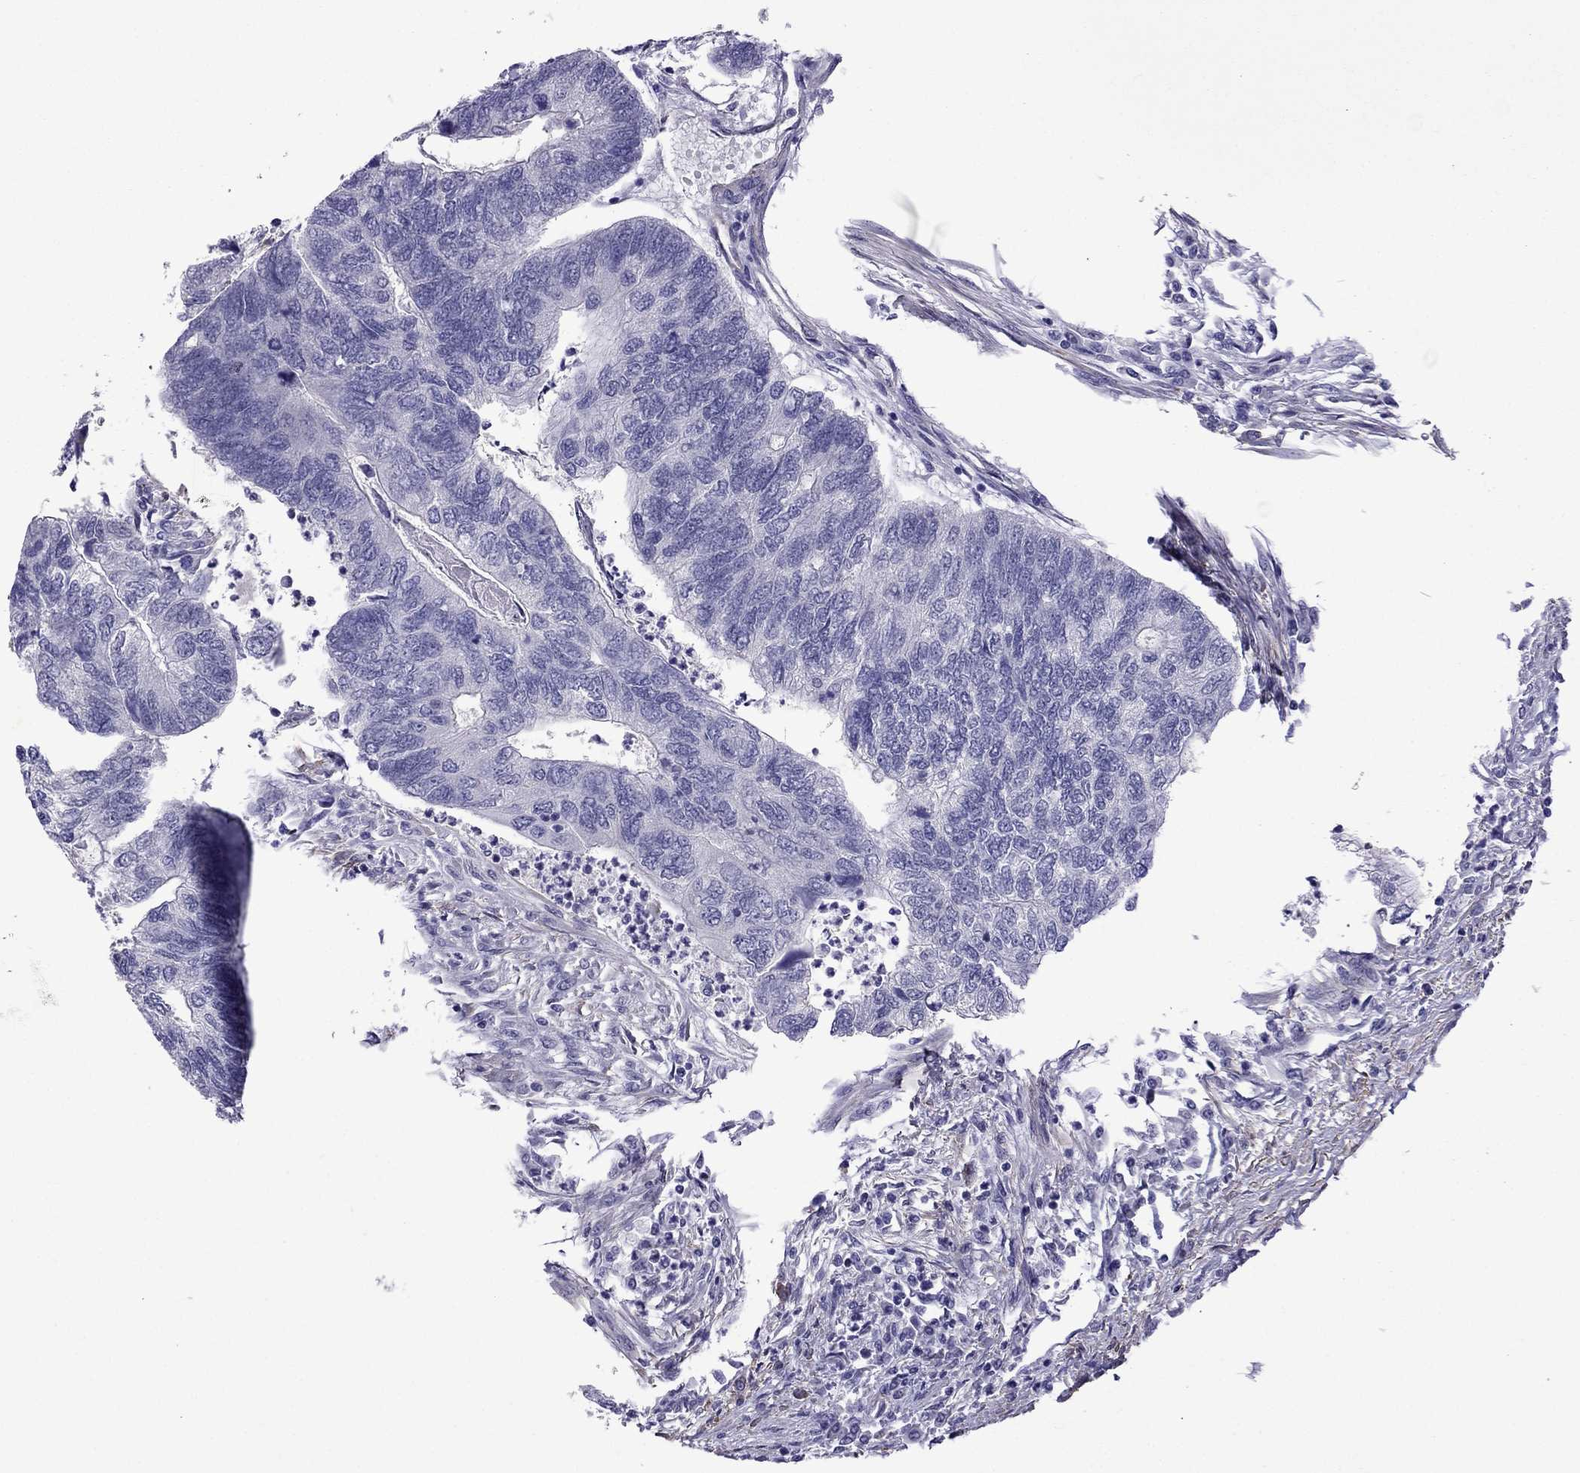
{"staining": {"intensity": "negative", "quantity": "none", "location": "none"}, "tissue": "colorectal cancer", "cell_type": "Tumor cells", "image_type": "cancer", "snomed": [{"axis": "morphology", "description": "Adenocarcinoma, NOS"}, {"axis": "topography", "description": "Colon"}], "caption": "There is no significant staining in tumor cells of colorectal adenocarcinoma. The staining is performed using DAB (3,3'-diaminobenzidine) brown chromogen with nuclei counter-stained in using hematoxylin.", "gene": "CHRNA5", "patient": {"sex": "female", "age": 67}}